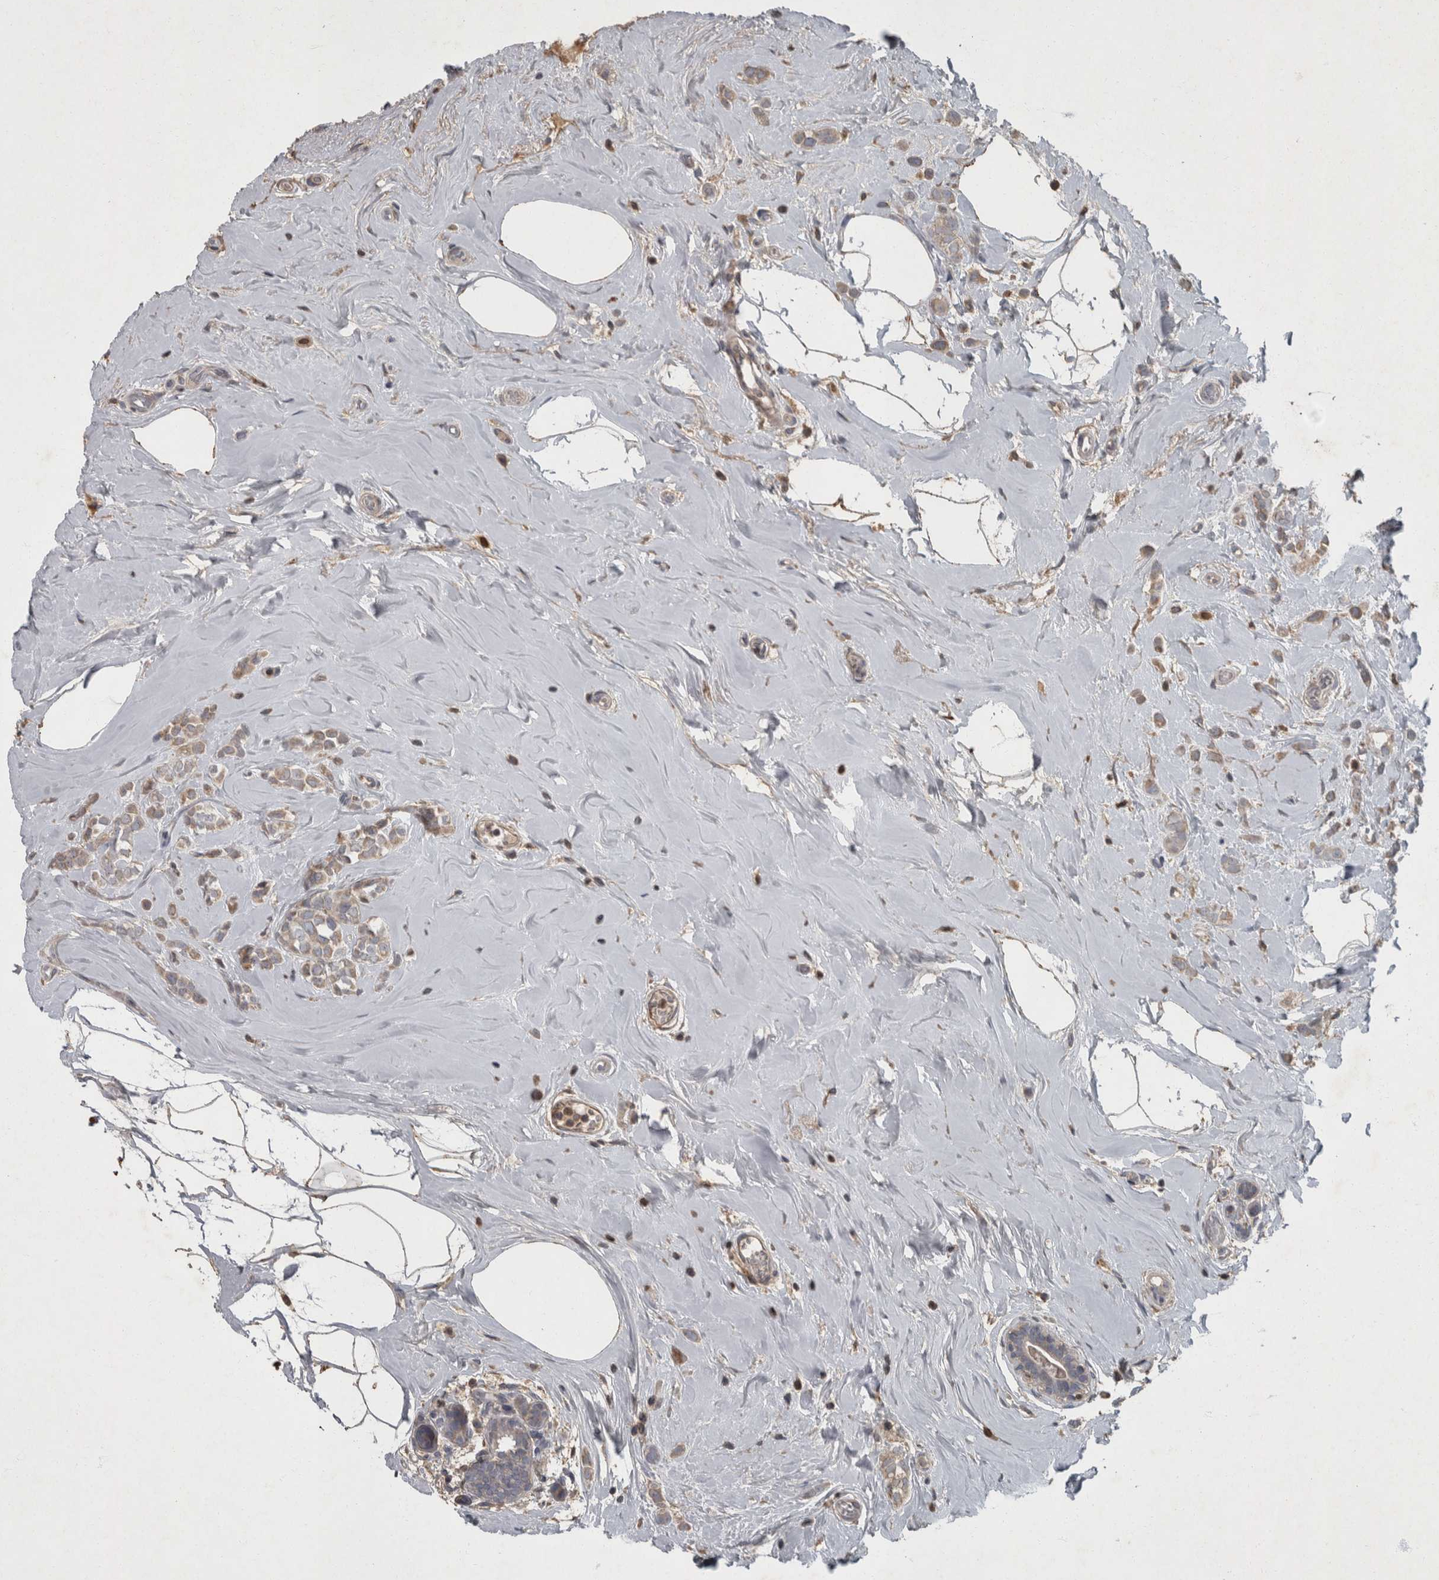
{"staining": {"intensity": "weak", "quantity": "25%-75%", "location": "cytoplasmic/membranous"}, "tissue": "breast cancer", "cell_type": "Tumor cells", "image_type": "cancer", "snomed": [{"axis": "morphology", "description": "Lobular carcinoma"}, {"axis": "topography", "description": "Breast"}], "caption": "Immunohistochemical staining of breast cancer (lobular carcinoma) demonstrates weak cytoplasmic/membranous protein staining in approximately 25%-75% of tumor cells. (DAB = brown stain, brightfield microscopy at high magnification).", "gene": "PPP1R3C", "patient": {"sex": "female", "age": 47}}